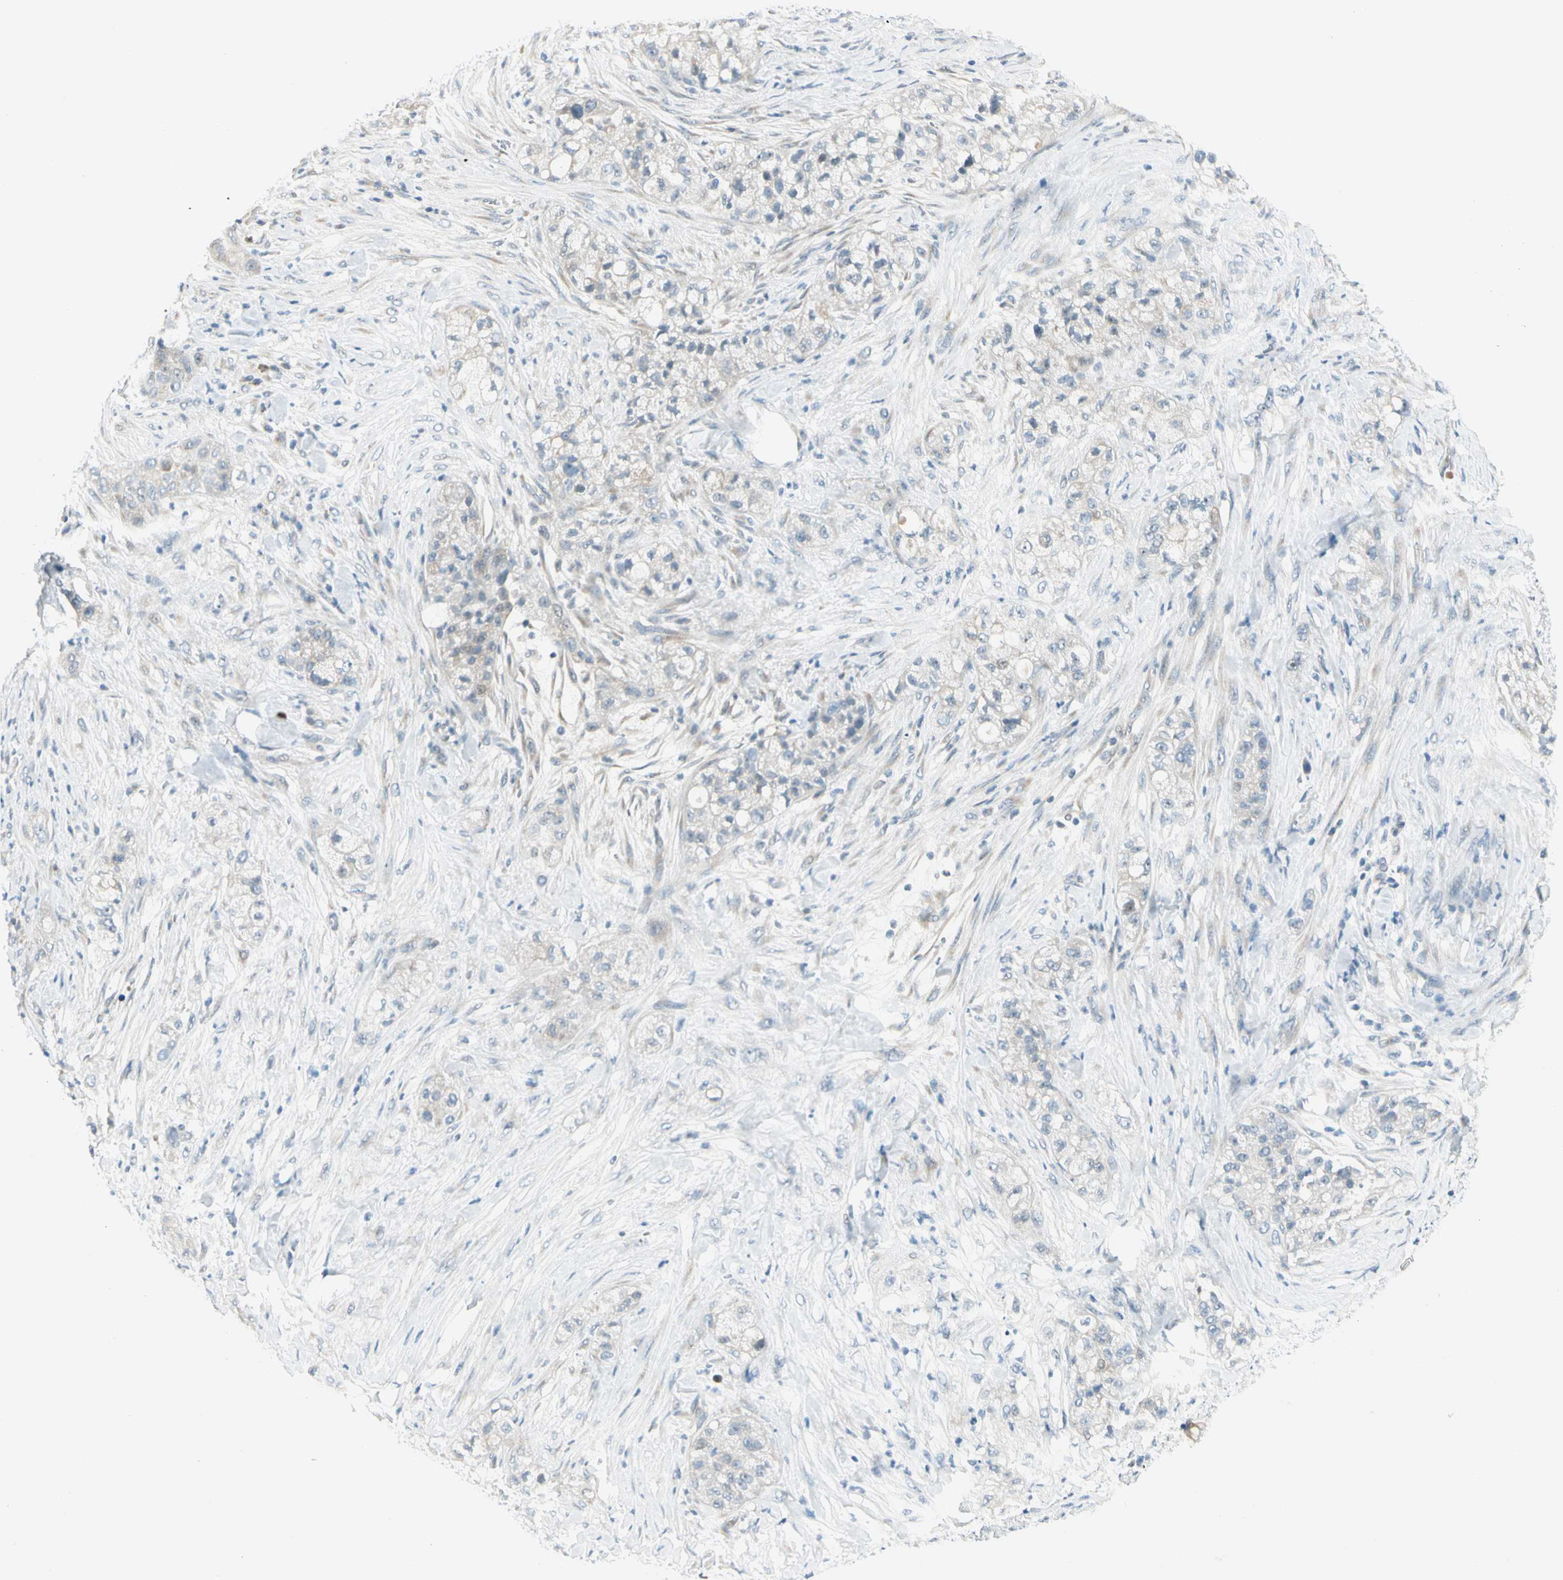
{"staining": {"intensity": "weak", "quantity": "<25%", "location": "nuclear"}, "tissue": "pancreatic cancer", "cell_type": "Tumor cells", "image_type": "cancer", "snomed": [{"axis": "morphology", "description": "Adenocarcinoma, NOS"}, {"axis": "topography", "description": "Pancreas"}], "caption": "A photomicrograph of adenocarcinoma (pancreatic) stained for a protein exhibits no brown staining in tumor cells.", "gene": "ZSCAN1", "patient": {"sex": "female", "age": 78}}